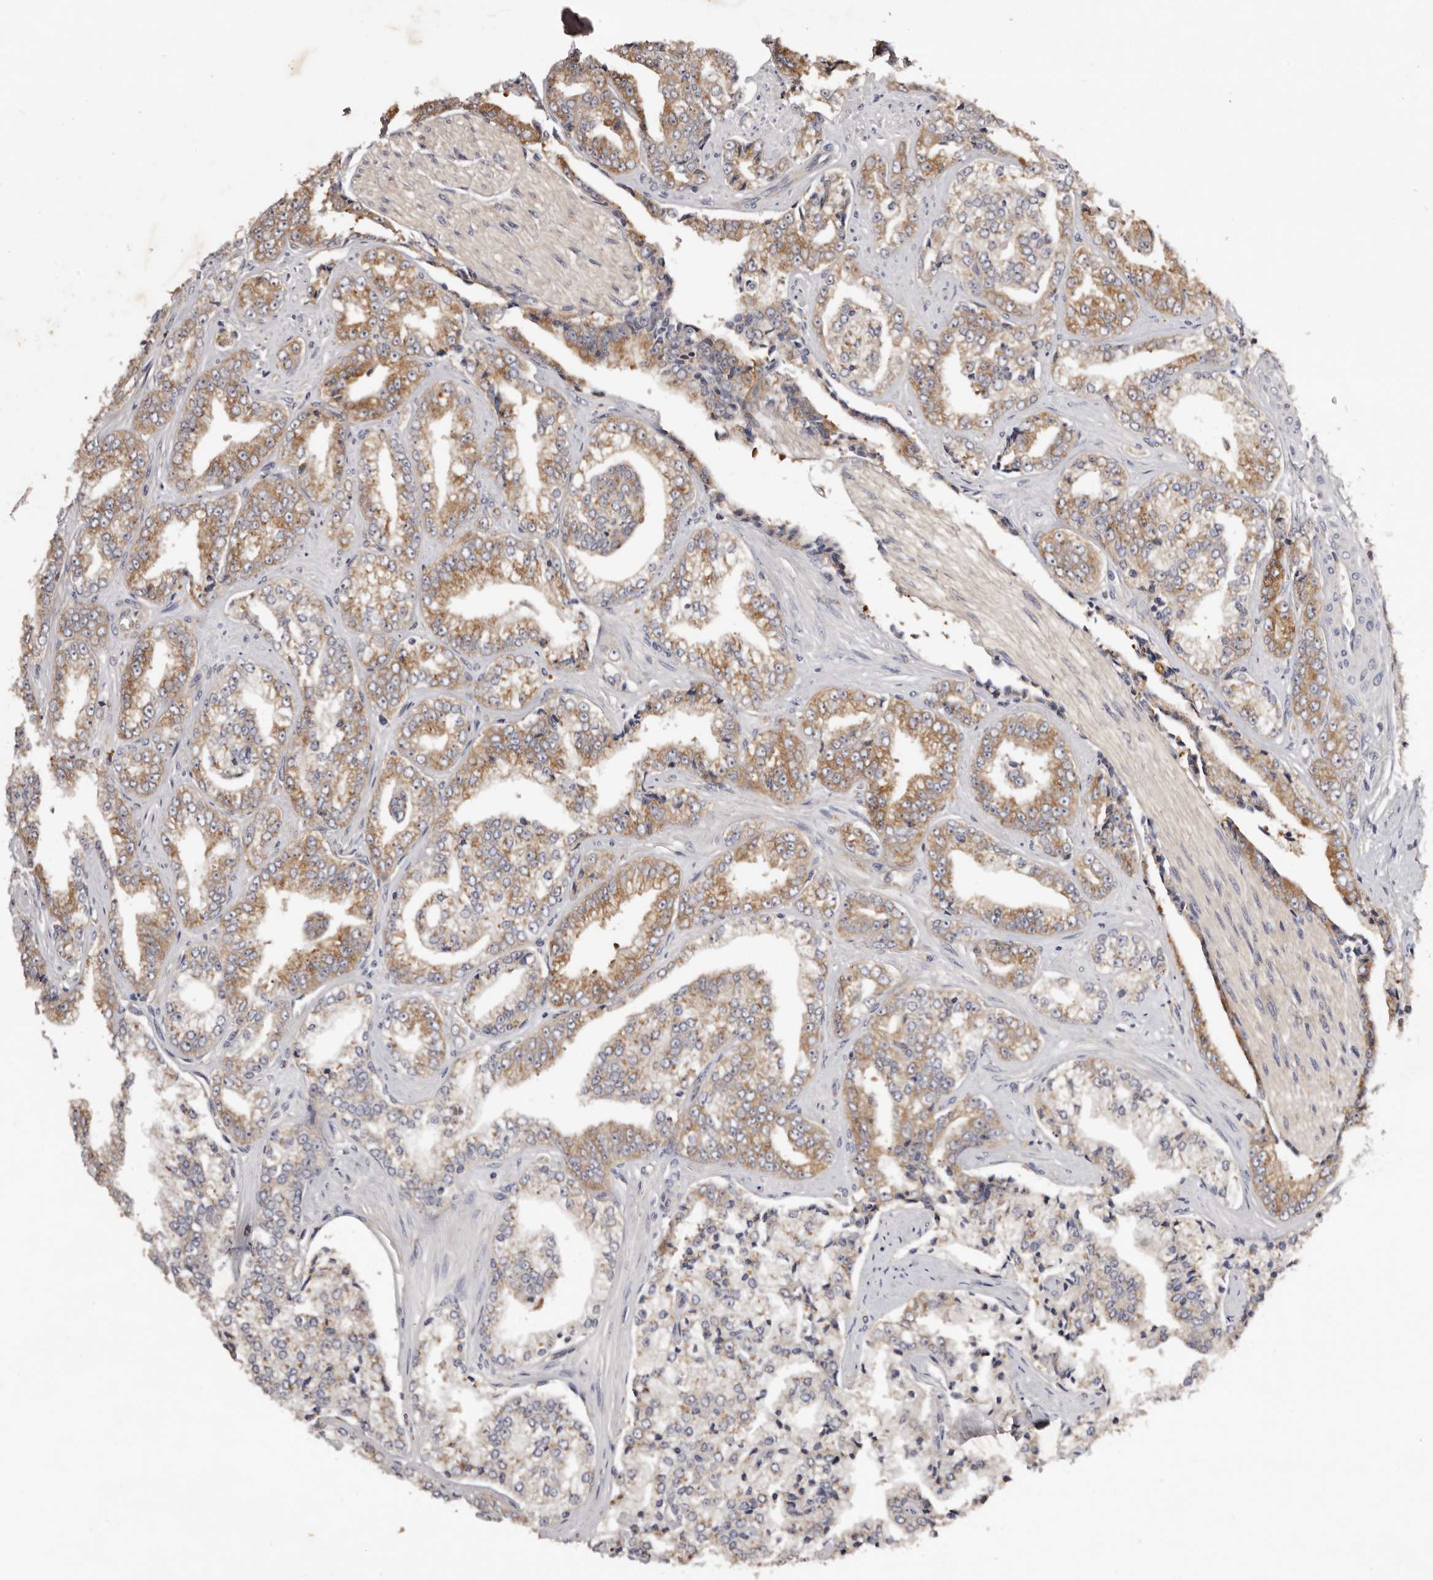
{"staining": {"intensity": "moderate", "quantity": ">75%", "location": "cytoplasmic/membranous"}, "tissue": "prostate cancer", "cell_type": "Tumor cells", "image_type": "cancer", "snomed": [{"axis": "morphology", "description": "Adenocarcinoma, High grade"}, {"axis": "topography", "description": "Prostate"}], "caption": "Human adenocarcinoma (high-grade) (prostate) stained with a protein marker displays moderate staining in tumor cells.", "gene": "LTV1", "patient": {"sex": "male", "age": 71}}